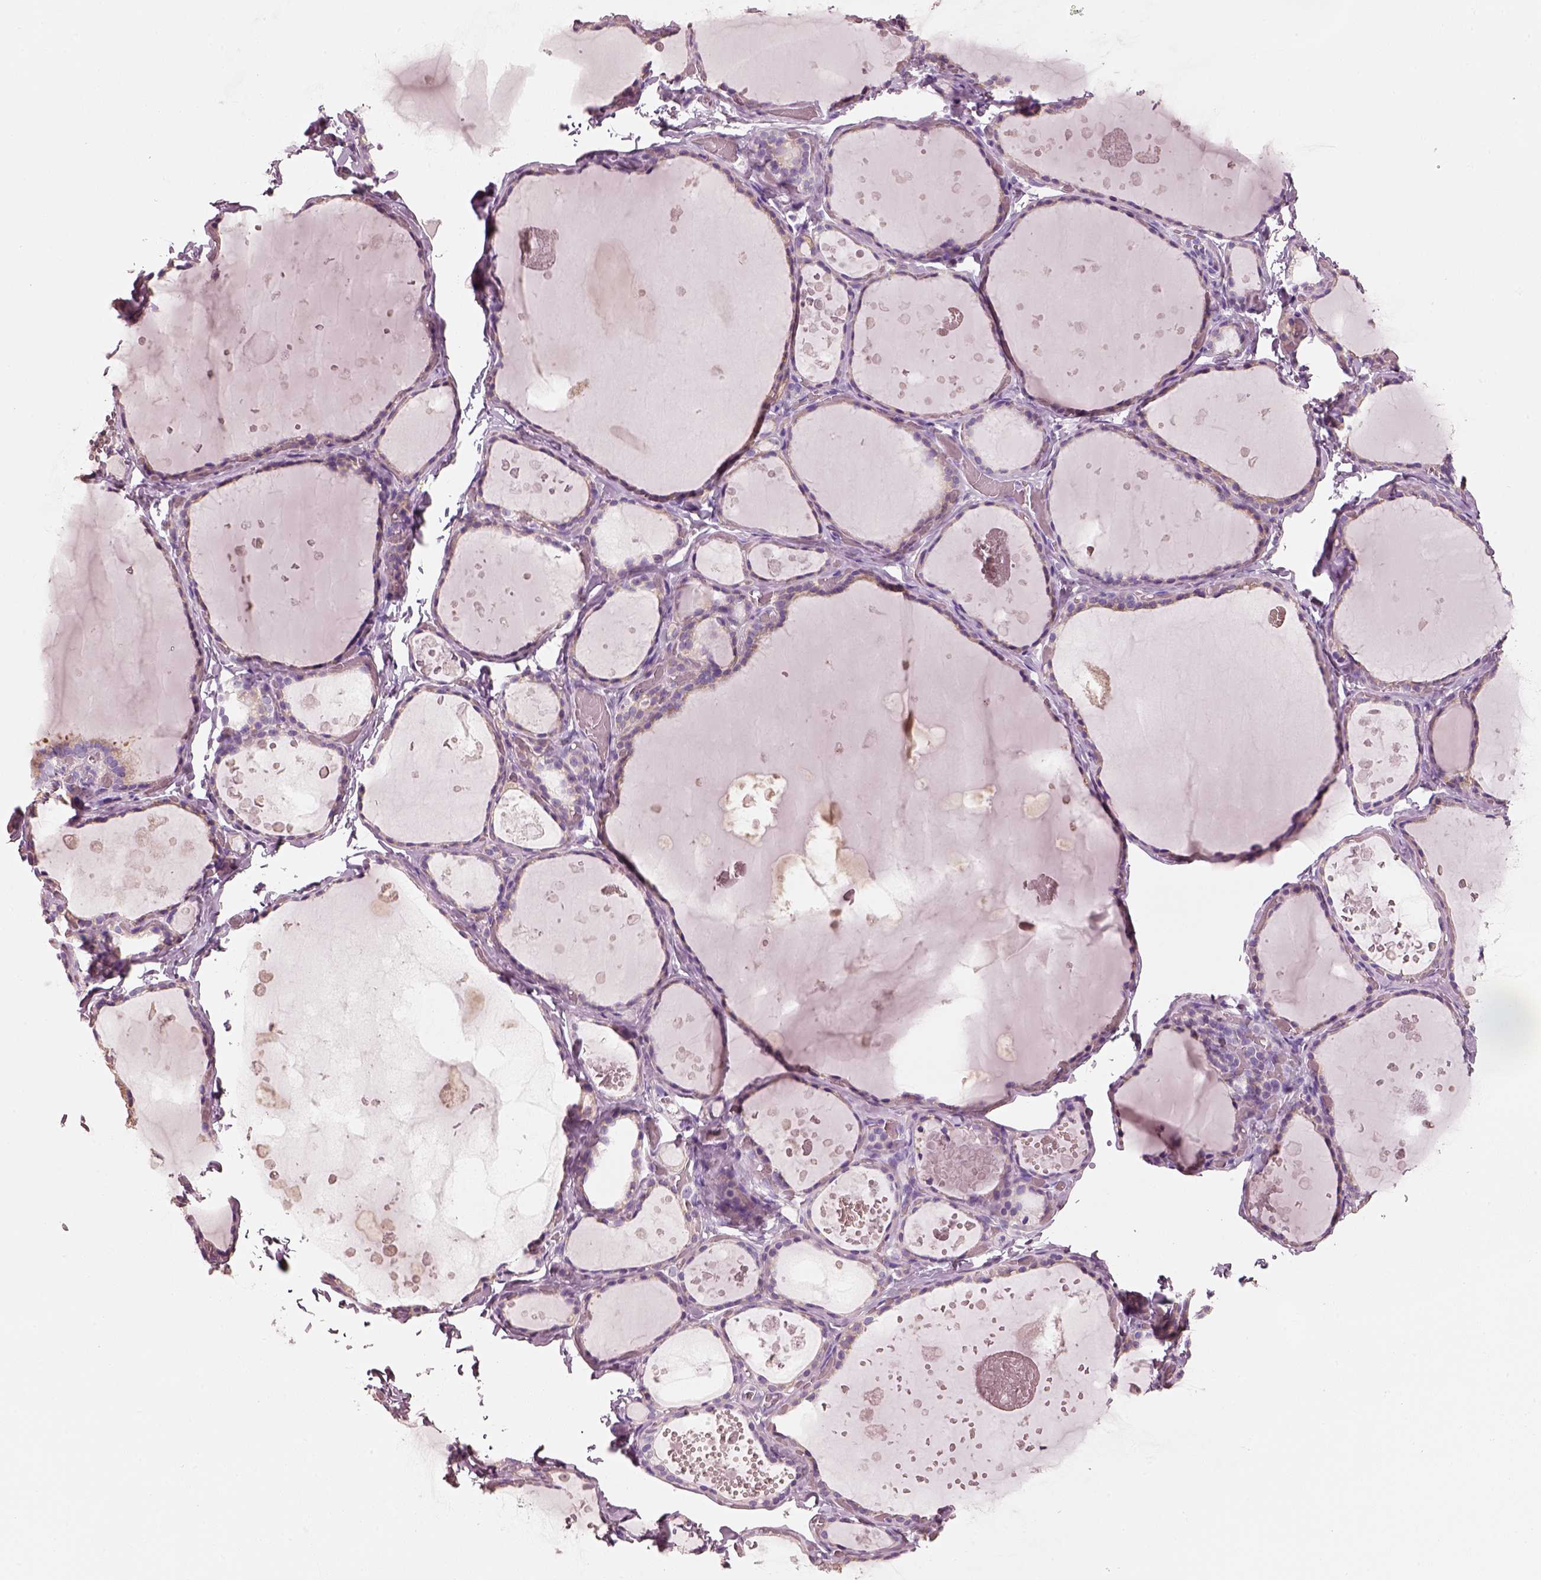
{"staining": {"intensity": "negative", "quantity": "none", "location": "none"}, "tissue": "thyroid gland", "cell_type": "Glandular cells", "image_type": "normal", "snomed": [{"axis": "morphology", "description": "Normal tissue, NOS"}, {"axis": "topography", "description": "Thyroid gland"}], "caption": "Immunohistochemistry histopathology image of benign human thyroid gland stained for a protein (brown), which displays no expression in glandular cells.", "gene": "PNOC", "patient": {"sex": "female", "age": 56}}